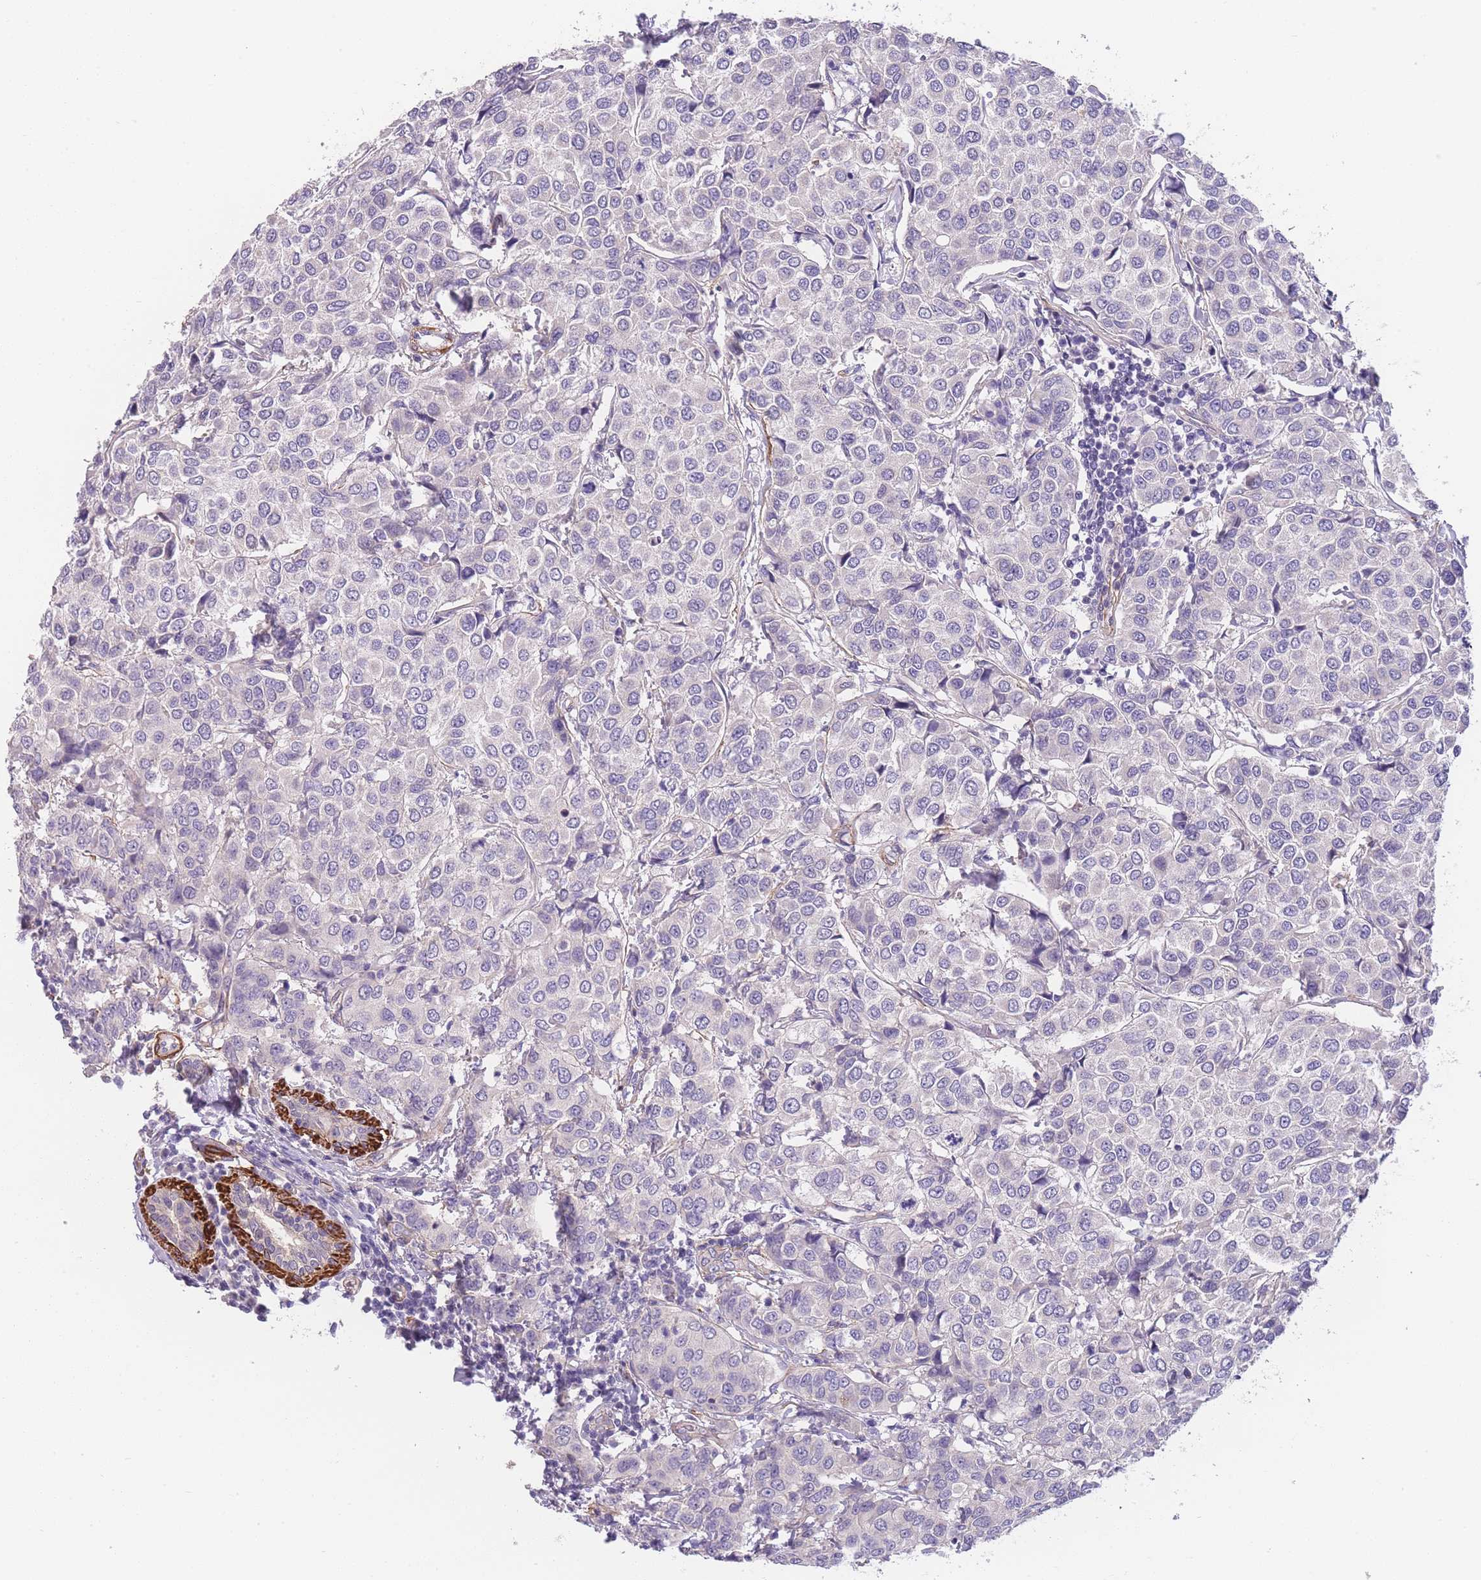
{"staining": {"intensity": "negative", "quantity": "none", "location": "none"}, "tissue": "breast cancer", "cell_type": "Tumor cells", "image_type": "cancer", "snomed": [{"axis": "morphology", "description": "Duct carcinoma"}, {"axis": "topography", "description": "Breast"}], "caption": "Micrograph shows no significant protein positivity in tumor cells of breast intraductal carcinoma.", "gene": "FAM124A", "patient": {"sex": "female", "age": 55}}